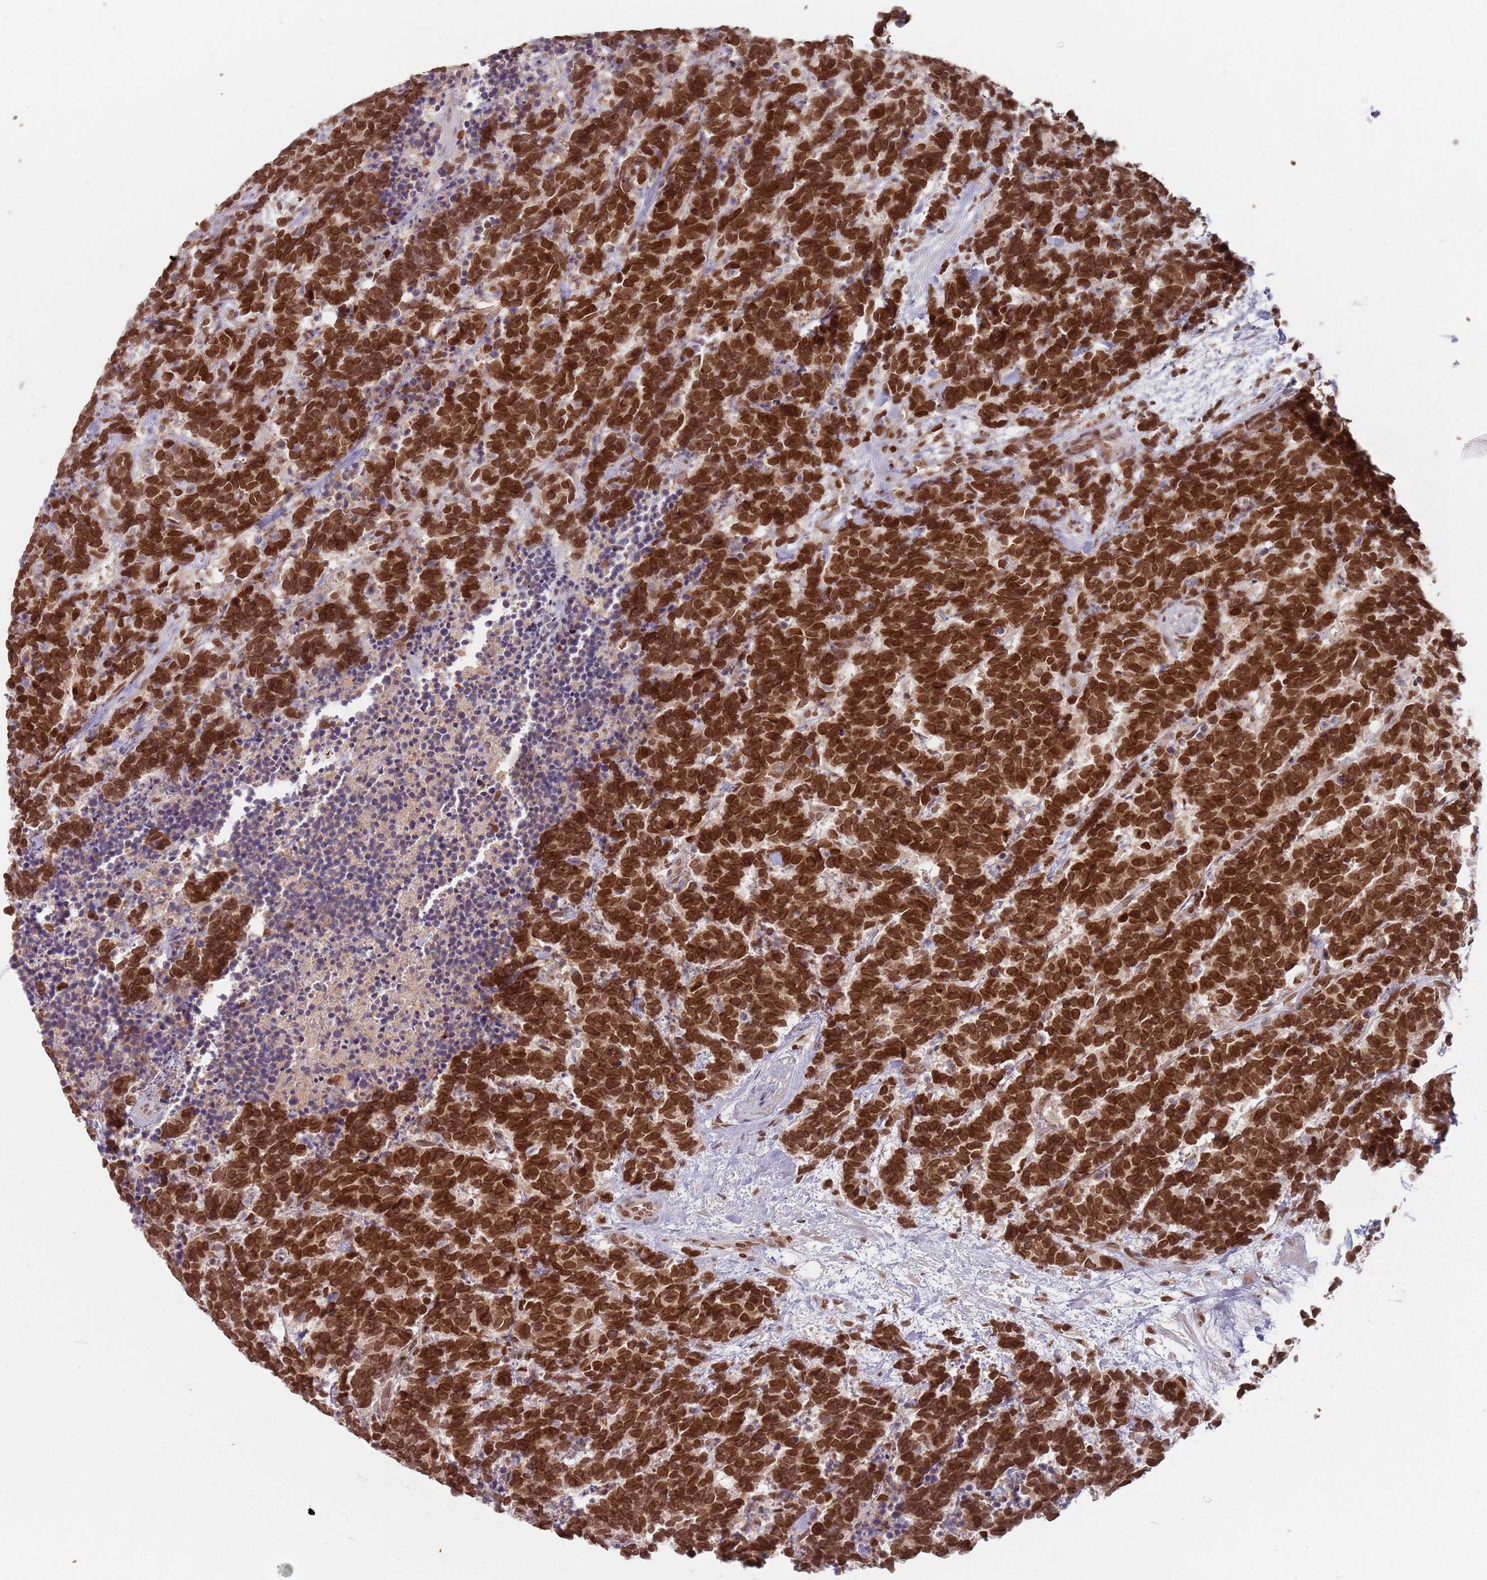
{"staining": {"intensity": "strong", "quantity": ">75%", "location": "nuclear"}, "tissue": "carcinoid", "cell_type": "Tumor cells", "image_type": "cancer", "snomed": [{"axis": "morphology", "description": "Carcinoma, NOS"}, {"axis": "morphology", "description": "Carcinoid, malignant, NOS"}, {"axis": "topography", "description": "Prostate"}], "caption": "High-magnification brightfield microscopy of carcinoid stained with DAB (3,3'-diaminobenzidine) (brown) and counterstained with hematoxylin (blue). tumor cells exhibit strong nuclear positivity is present in about>75% of cells.", "gene": "NUP50", "patient": {"sex": "male", "age": 57}}